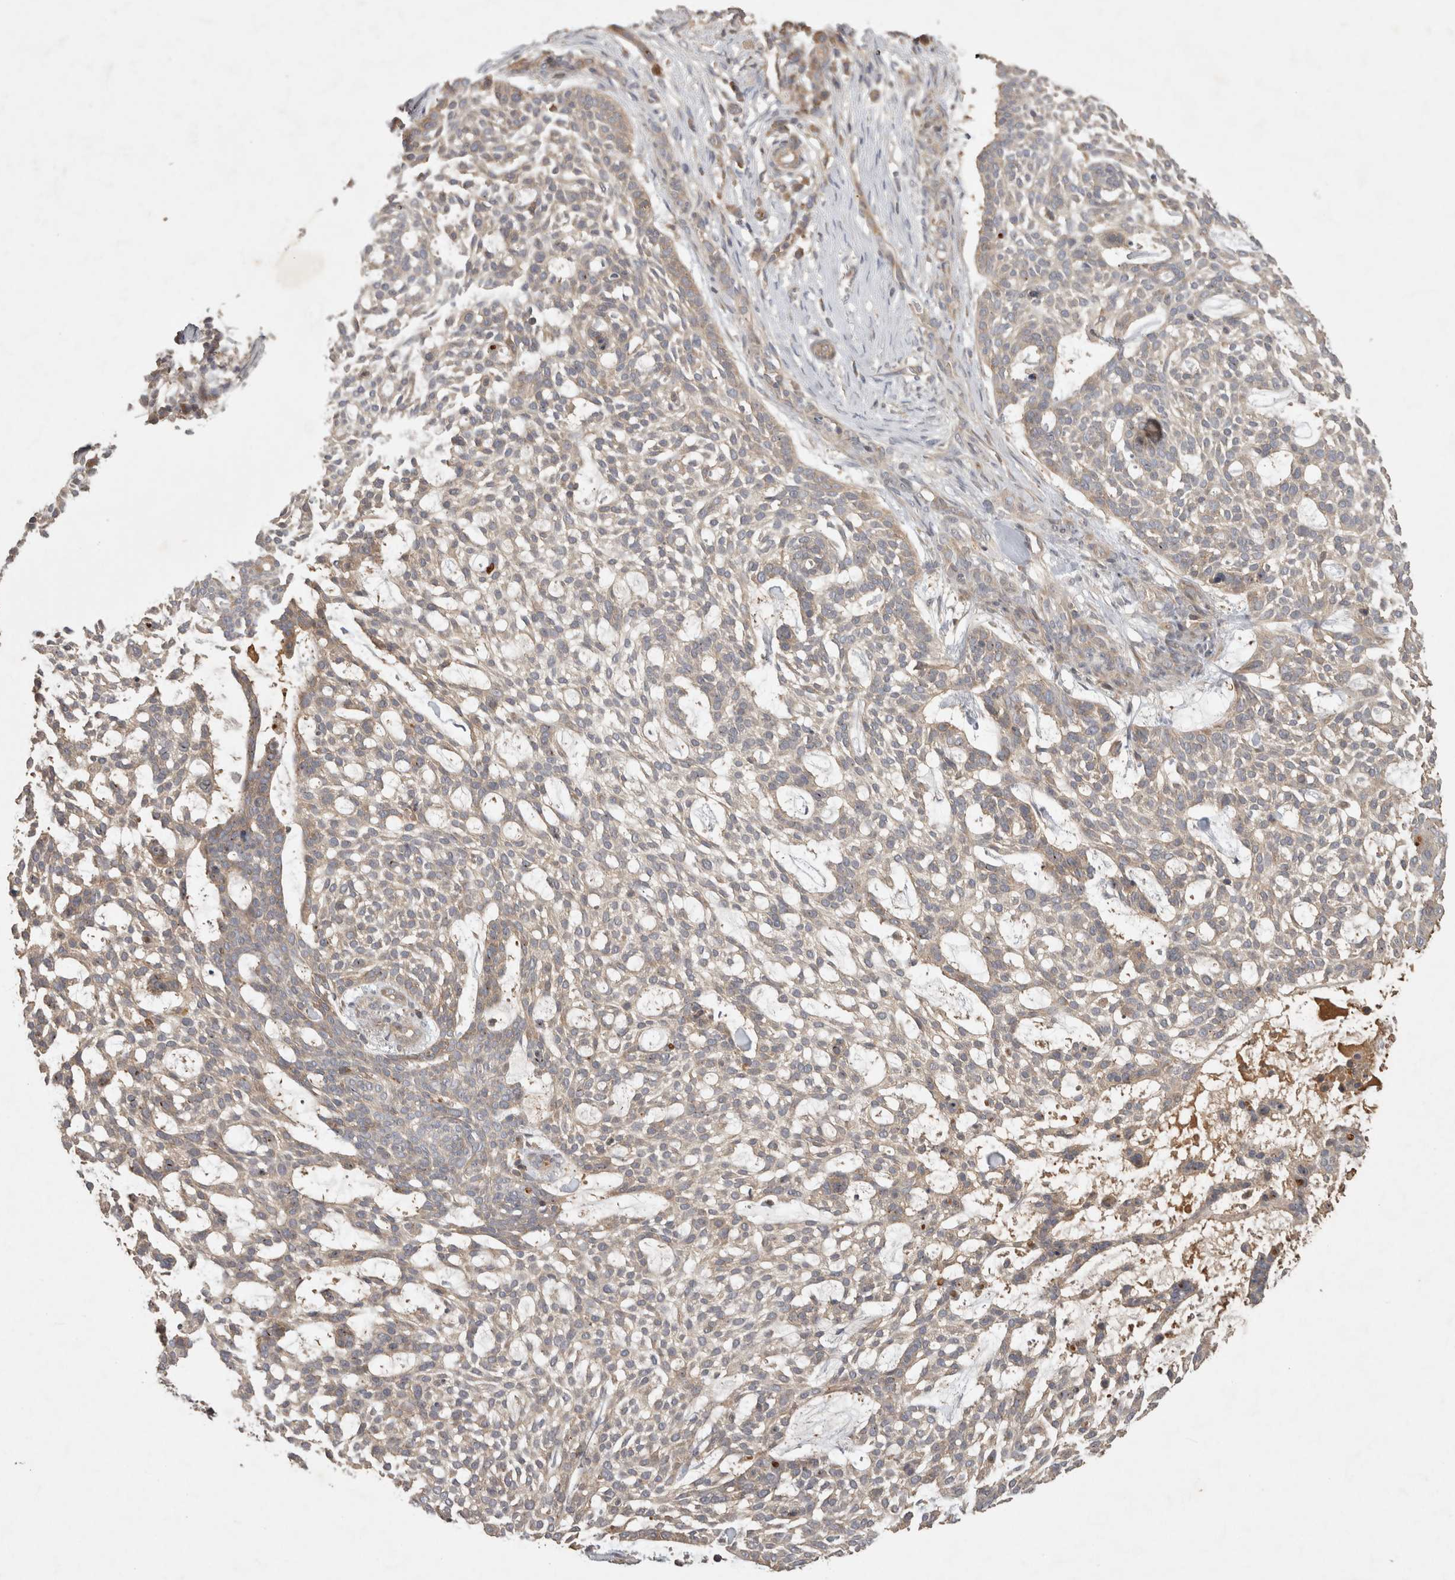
{"staining": {"intensity": "weak", "quantity": "<25%", "location": "cytoplasmic/membranous"}, "tissue": "skin cancer", "cell_type": "Tumor cells", "image_type": "cancer", "snomed": [{"axis": "morphology", "description": "Basal cell carcinoma"}, {"axis": "topography", "description": "Skin"}], "caption": "This is a photomicrograph of immunohistochemistry (IHC) staining of skin basal cell carcinoma, which shows no expression in tumor cells.", "gene": "PPP1R42", "patient": {"sex": "female", "age": 64}}